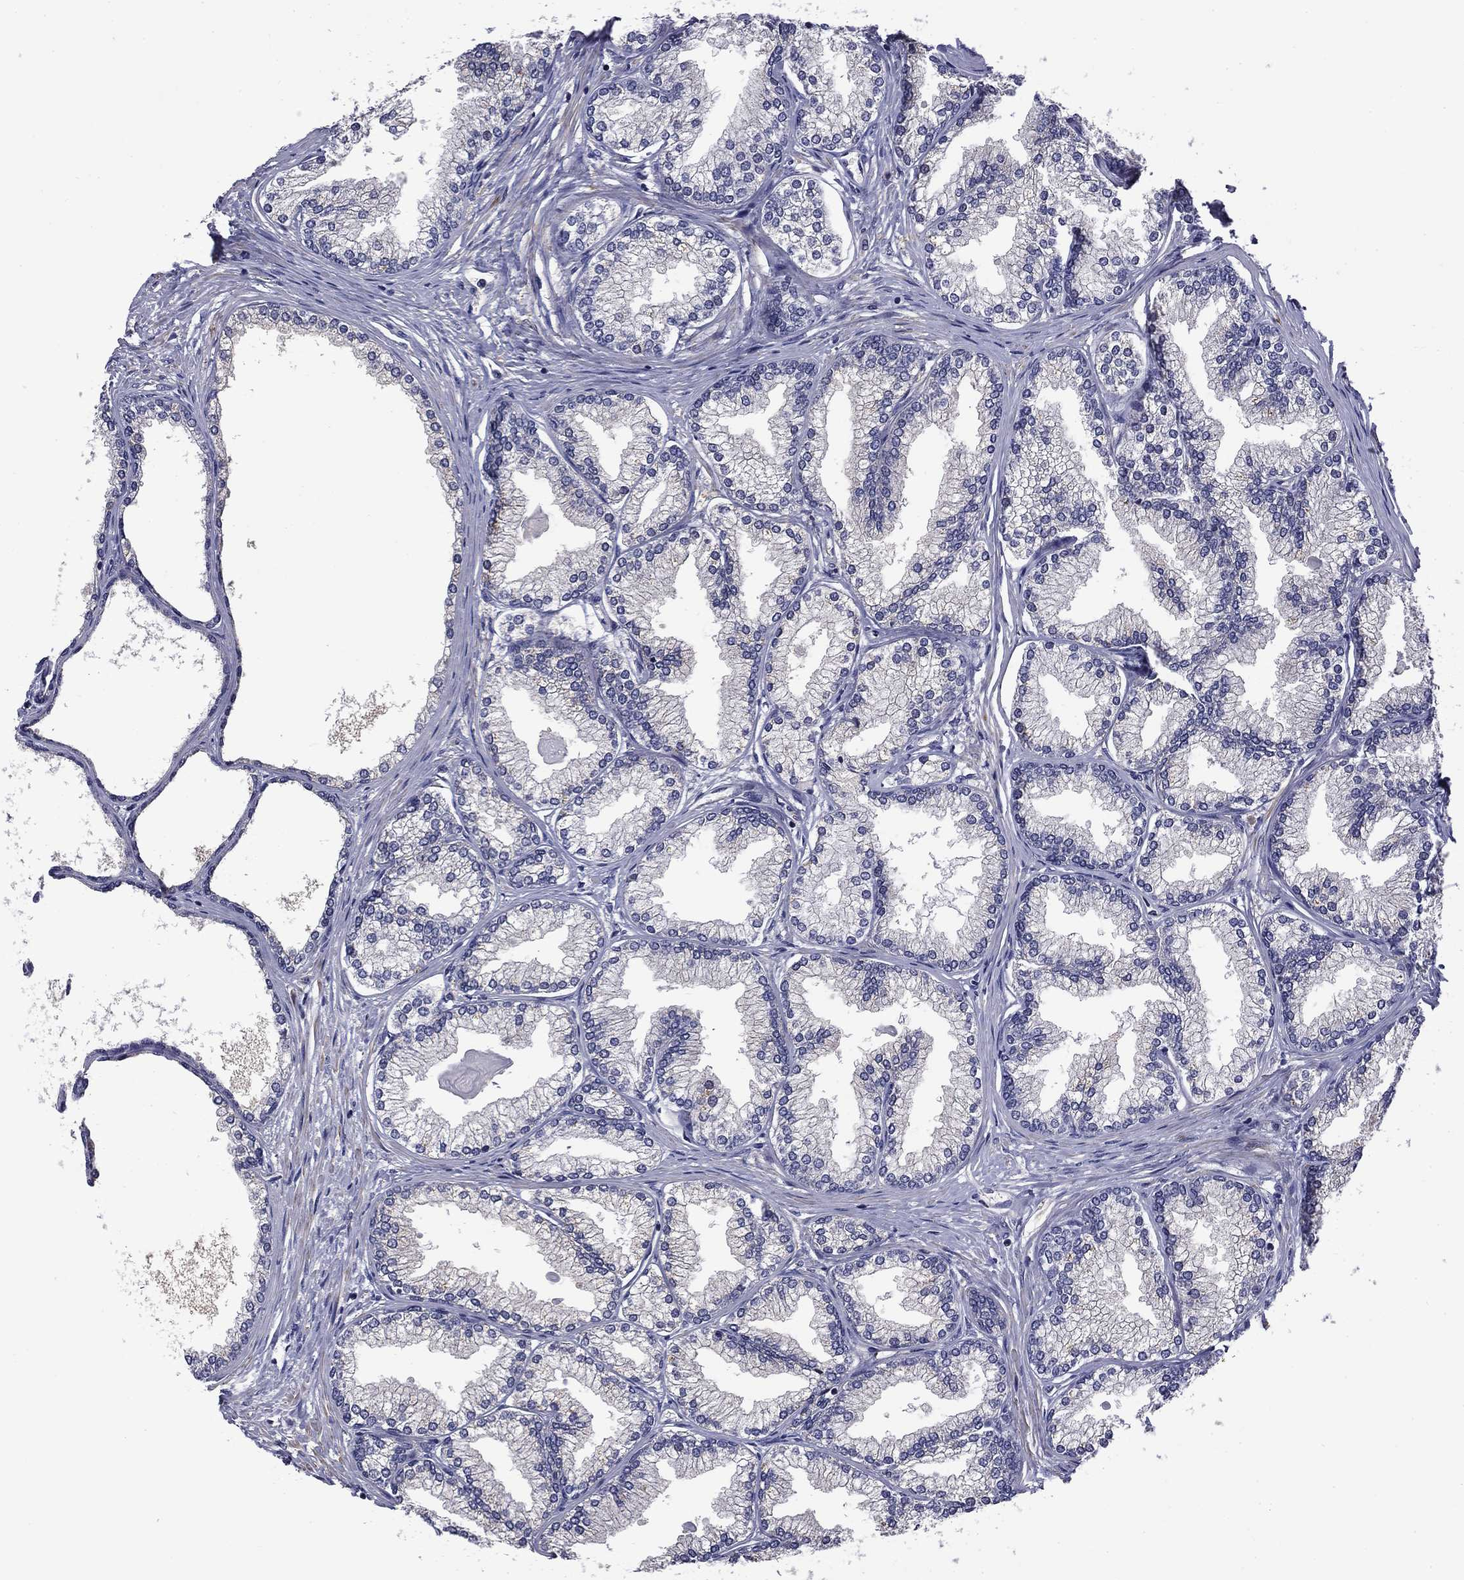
{"staining": {"intensity": "negative", "quantity": "none", "location": "none"}, "tissue": "prostate", "cell_type": "Glandular cells", "image_type": "normal", "snomed": [{"axis": "morphology", "description": "Normal tissue, NOS"}, {"axis": "topography", "description": "Prostate"}], "caption": "This micrograph is of normal prostate stained with IHC to label a protein in brown with the nuclei are counter-stained blue. There is no positivity in glandular cells.", "gene": "ARHGAP45", "patient": {"sex": "male", "age": 72}}